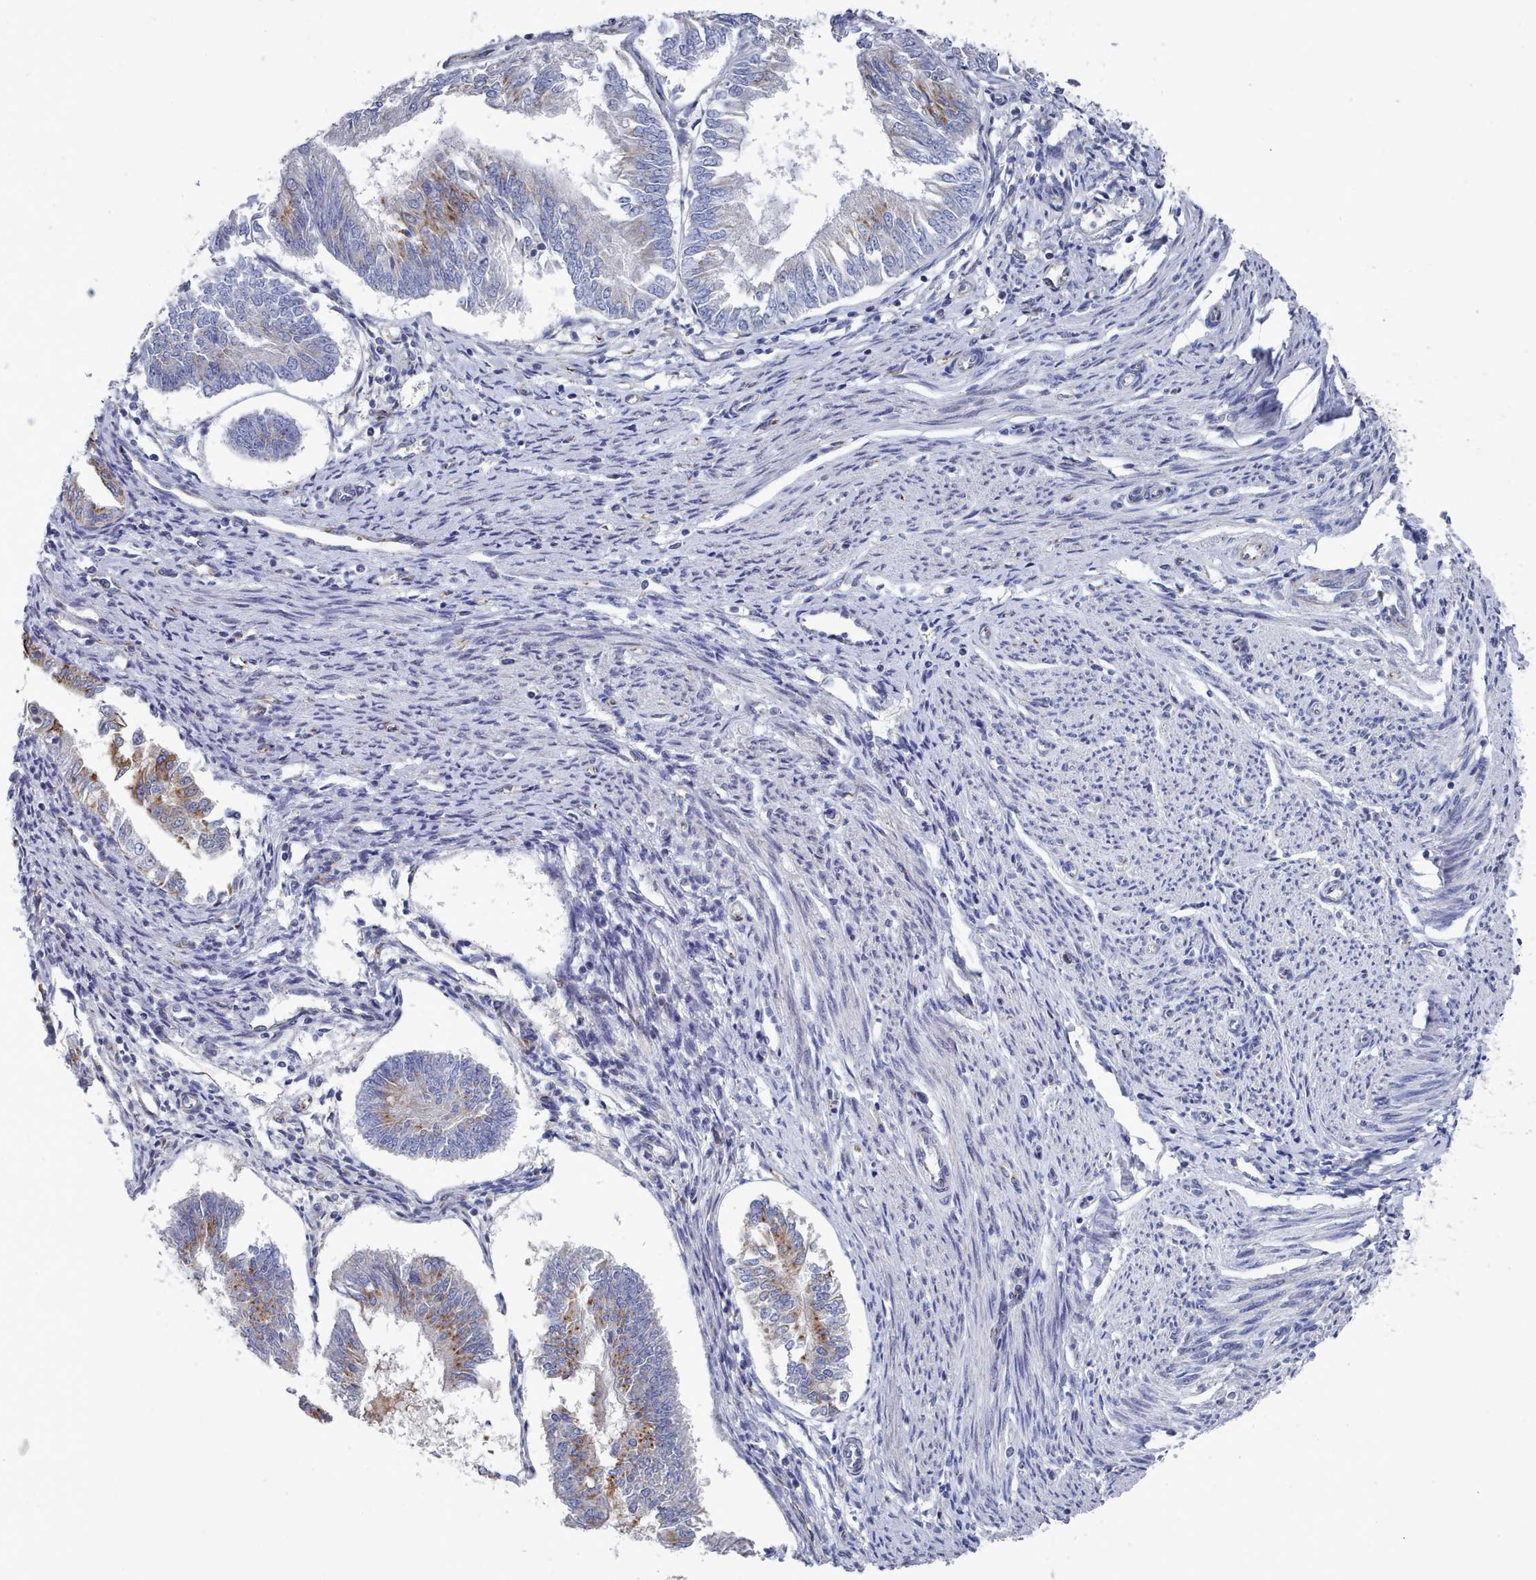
{"staining": {"intensity": "weak", "quantity": "<25%", "location": "cytoplasmic/membranous"}, "tissue": "endometrial cancer", "cell_type": "Tumor cells", "image_type": "cancer", "snomed": [{"axis": "morphology", "description": "Adenocarcinoma, NOS"}, {"axis": "topography", "description": "Endometrium"}], "caption": "Tumor cells show no significant staining in endometrial adenocarcinoma.", "gene": "PDE4C", "patient": {"sex": "female", "age": 58}}